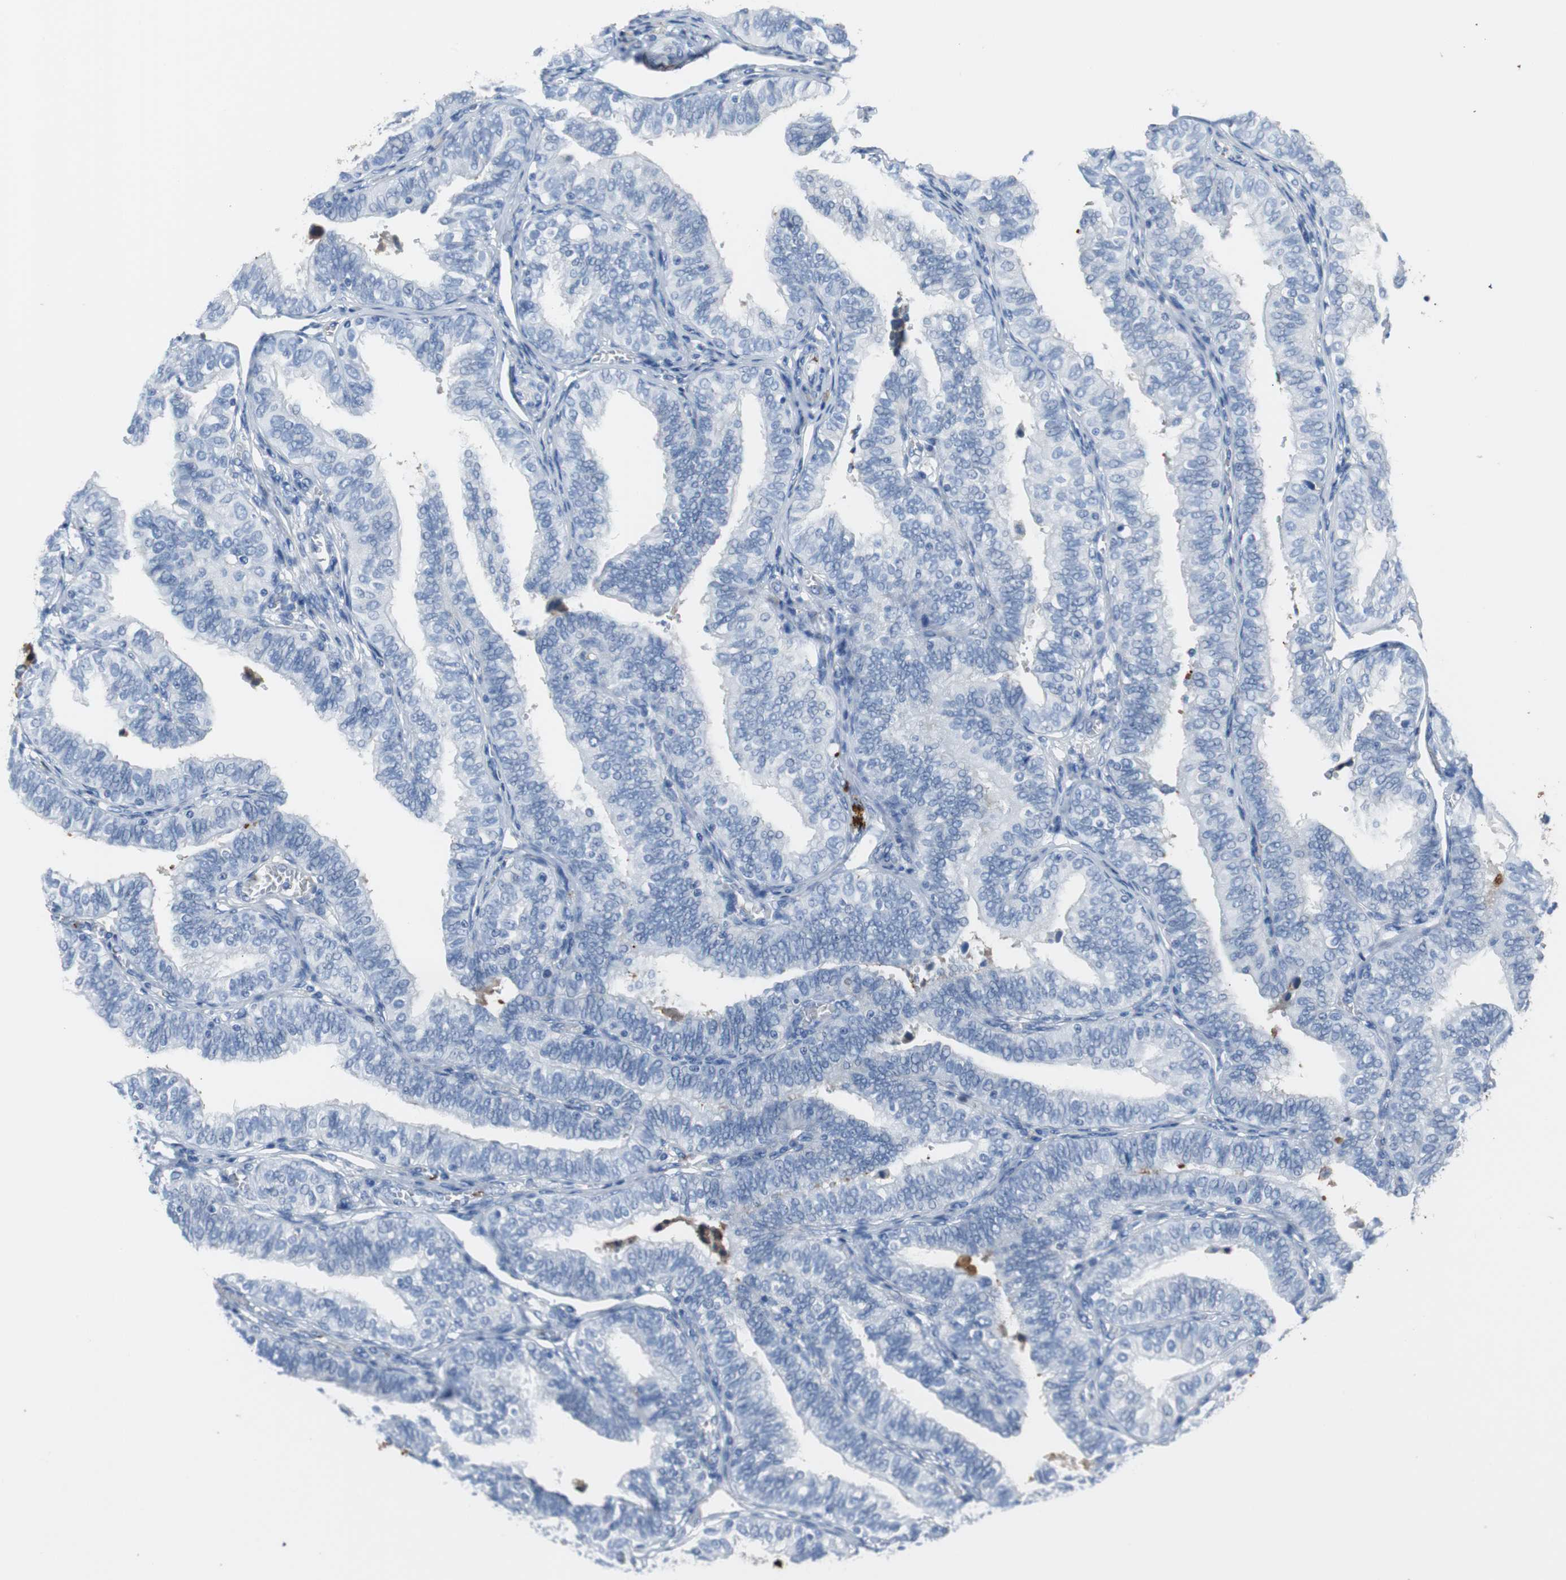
{"staining": {"intensity": "negative", "quantity": "none", "location": "none"}, "tissue": "fallopian tube", "cell_type": "Glandular cells", "image_type": "normal", "snomed": [{"axis": "morphology", "description": "Normal tissue, NOS"}, {"axis": "topography", "description": "Fallopian tube"}], "caption": "A high-resolution photomicrograph shows immunohistochemistry (IHC) staining of unremarkable fallopian tube, which shows no significant positivity in glandular cells.", "gene": "APCS", "patient": {"sex": "female", "age": 46}}